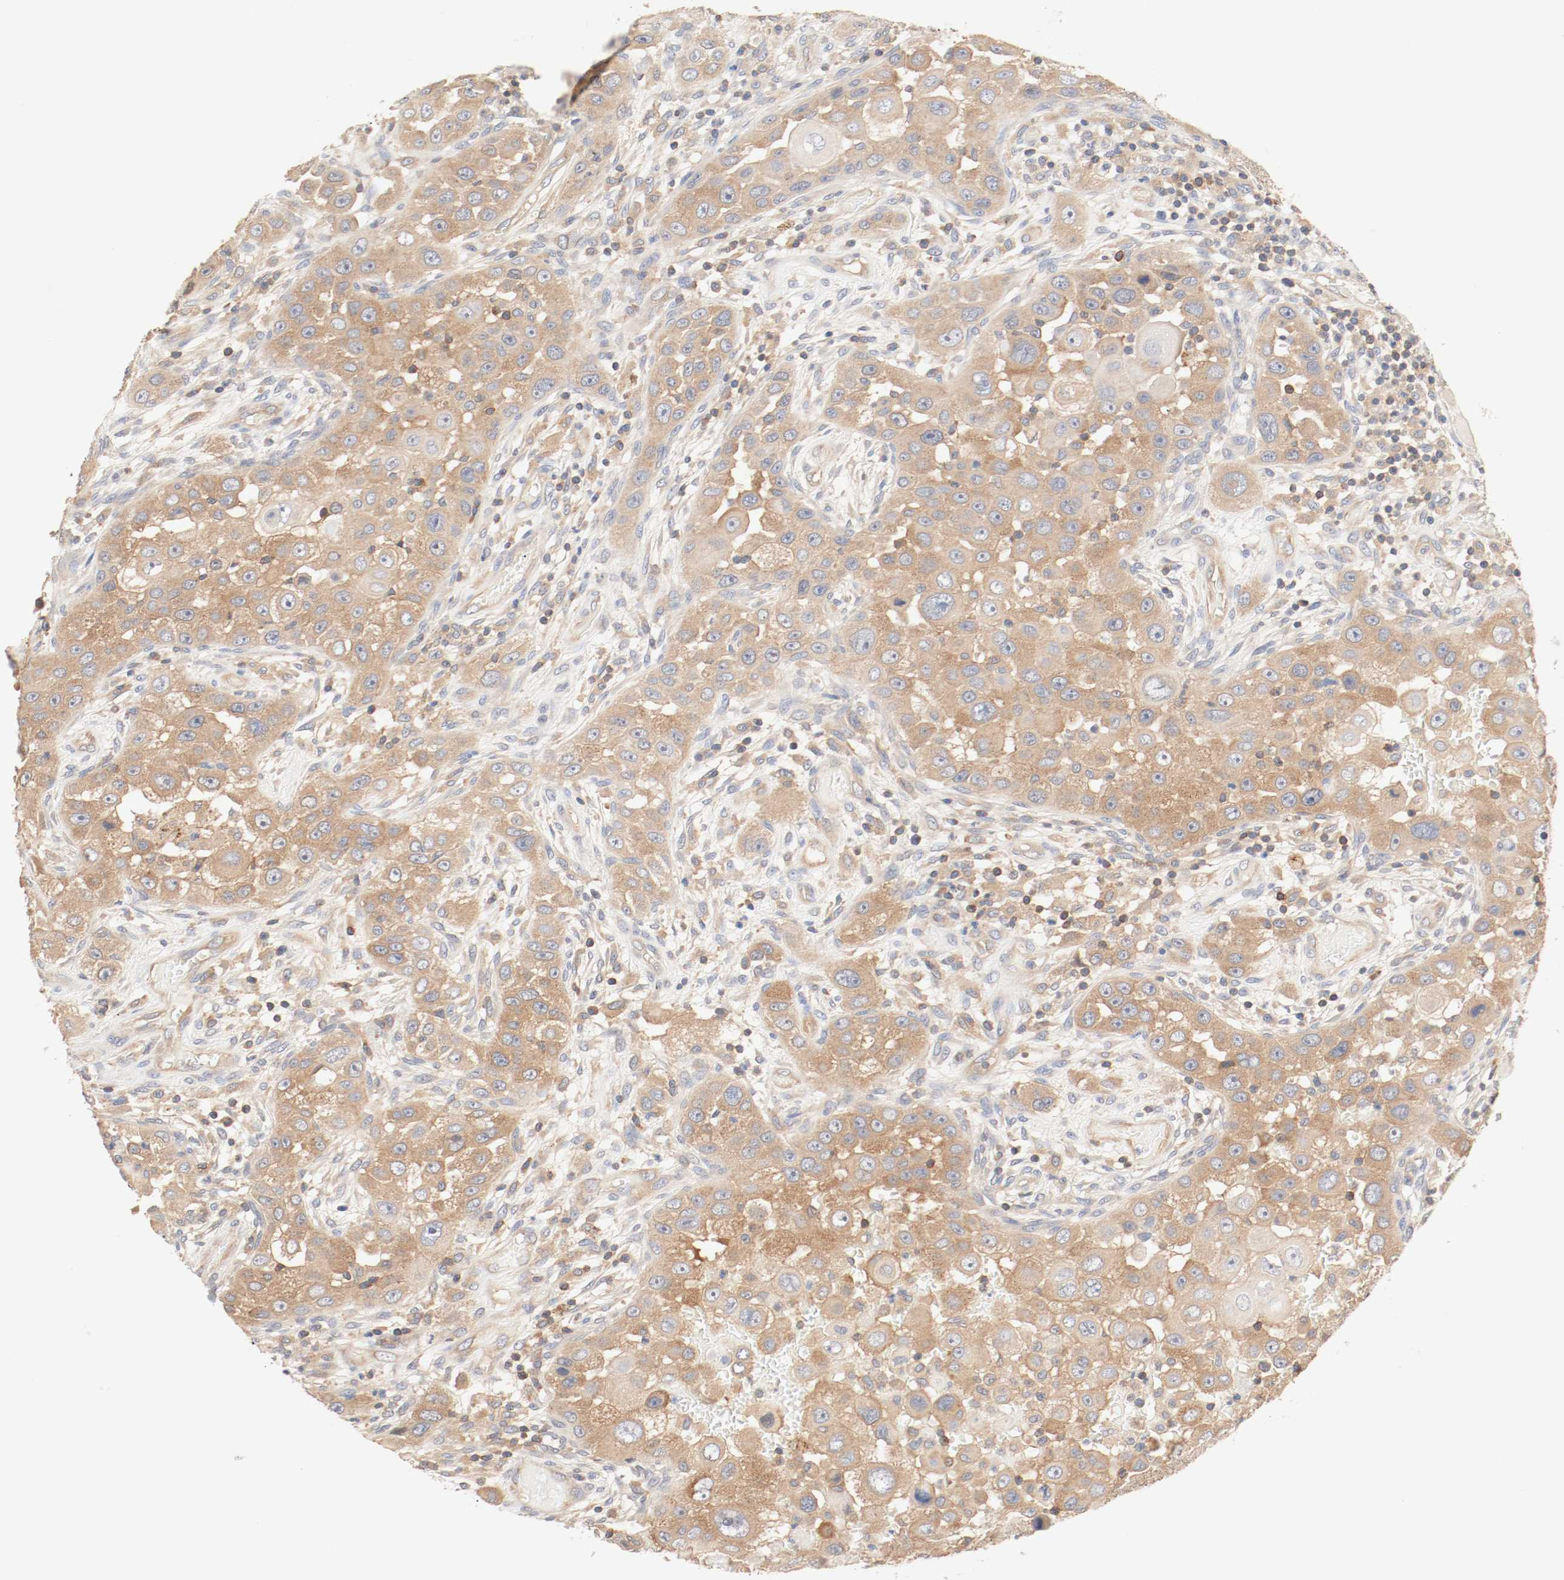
{"staining": {"intensity": "strong", "quantity": ">75%", "location": "cytoplasmic/membranous"}, "tissue": "head and neck cancer", "cell_type": "Tumor cells", "image_type": "cancer", "snomed": [{"axis": "morphology", "description": "Carcinoma, NOS"}, {"axis": "topography", "description": "Head-Neck"}], "caption": "Immunohistochemical staining of human head and neck carcinoma shows high levels of strong cytoplasmic/membranous protein positivity in about >75% of tumor cells.", "gene": "GIT1", "patient": {"sex": "male", "age": 87}}